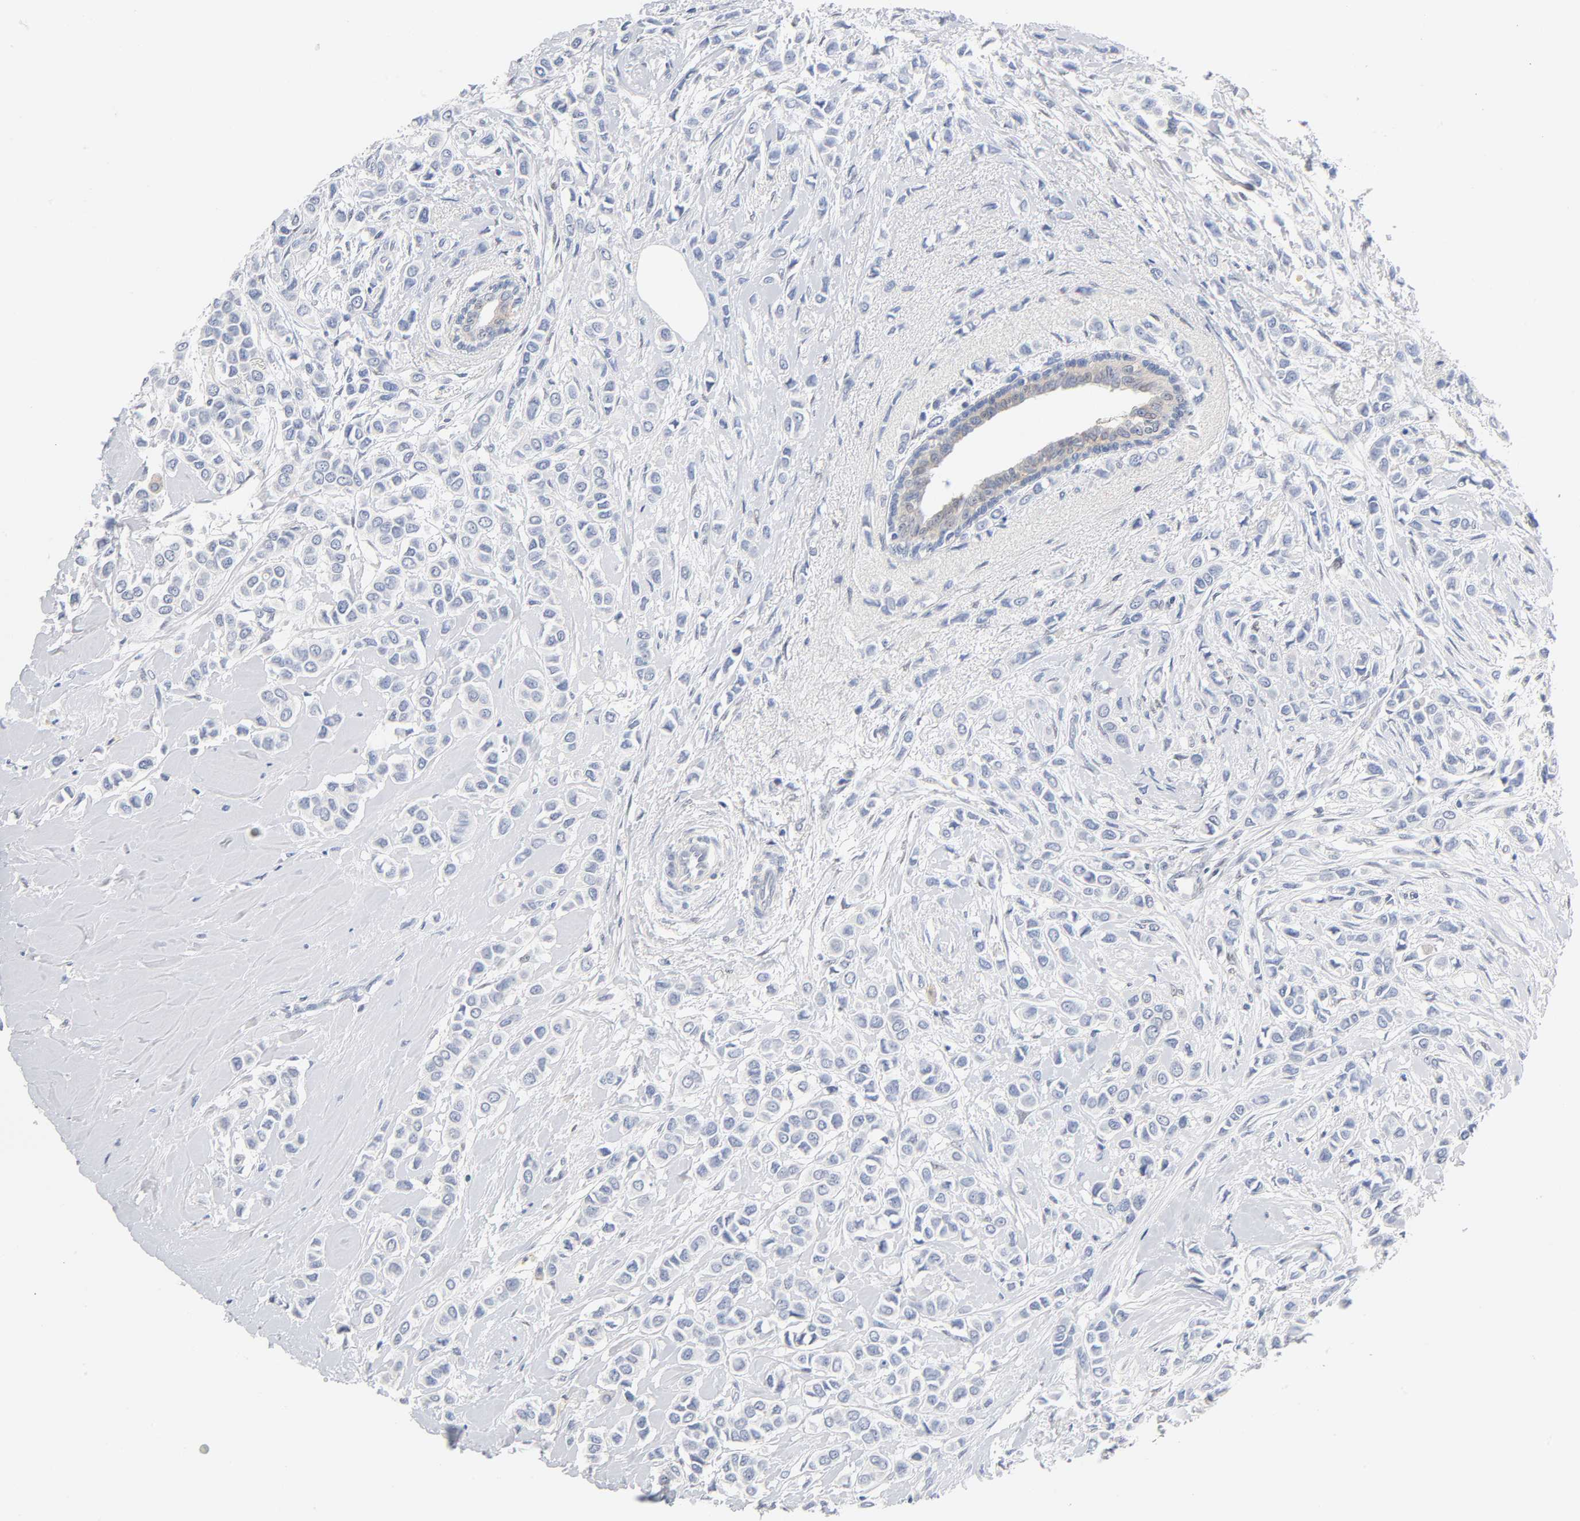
{"staining": {"intensity": "negative", "quantity": "none", "location": "none"}, "tissue": "breast cancer", "cell_type": "Tumor cells", "image_type": "cancer", "snomed": [{"axis": "morphology", "description": "Lobular carcinoma"}, {"axis": "topography", "description": "Breast"}], "caption": "Immunohistochemistry micrograph of breast cancer stained for a protein (brown), which reveals no positivity in tumor cells.", "gene": "NFATC1", "patient": {"sex": "female", "age": 51}}